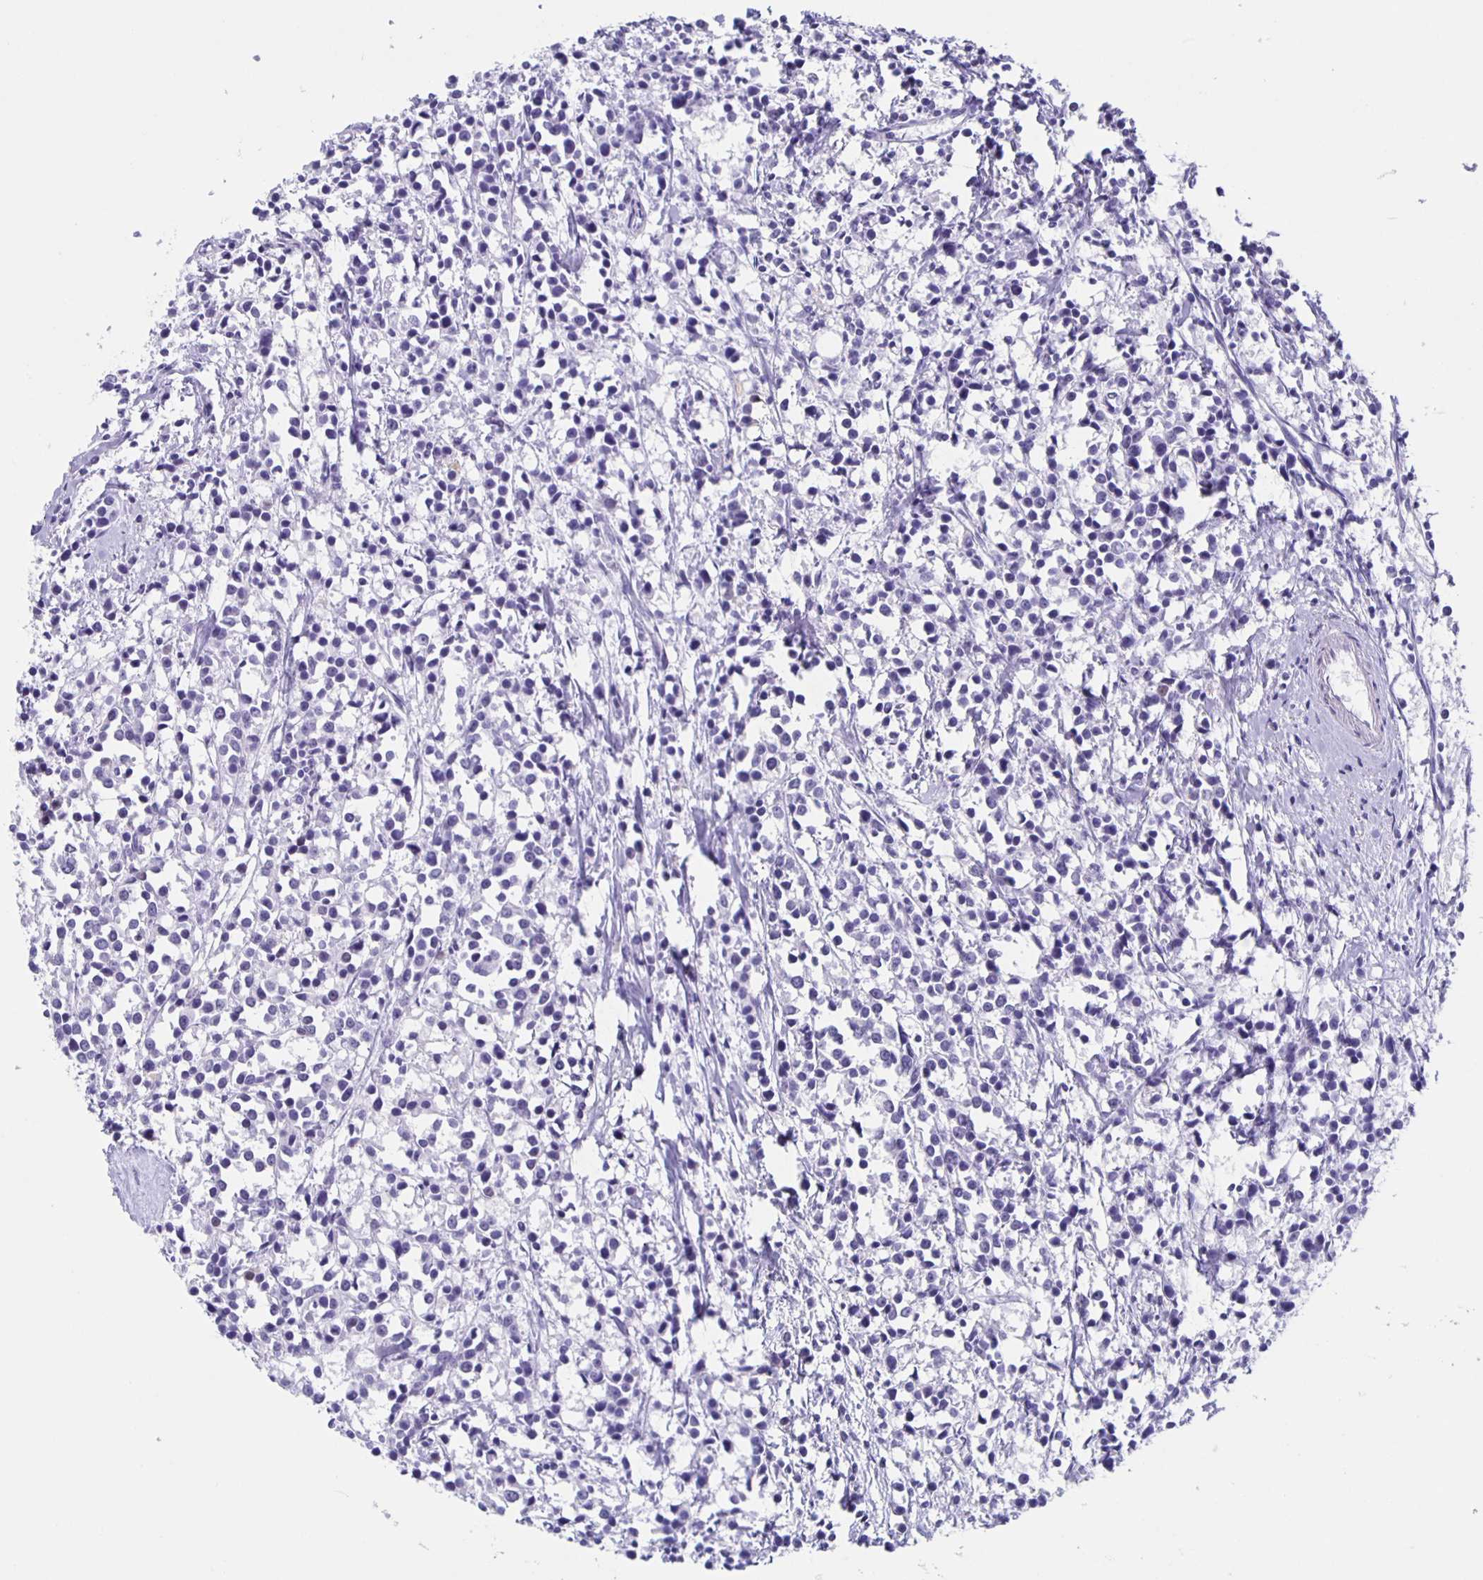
{"staining": {"intensity": "negative", "quantity": "none", "location": "none"}, "tissue": "breast cancer", "cell_type": "Tumor cells", "image_type": "cancer", "snomed": [{"axis": "morphology", "description": "Duct carcinoma"}, {"axis": "topography", "description": "Breast"}], "caption": "A high-resolution image shows immunohistochemistry staining of breast infiltrating ductal carcinoma, which reveals no significant expression in tumor cells.", "gene": "TPPP", "patient": {"sex": "female", "age": 80}}